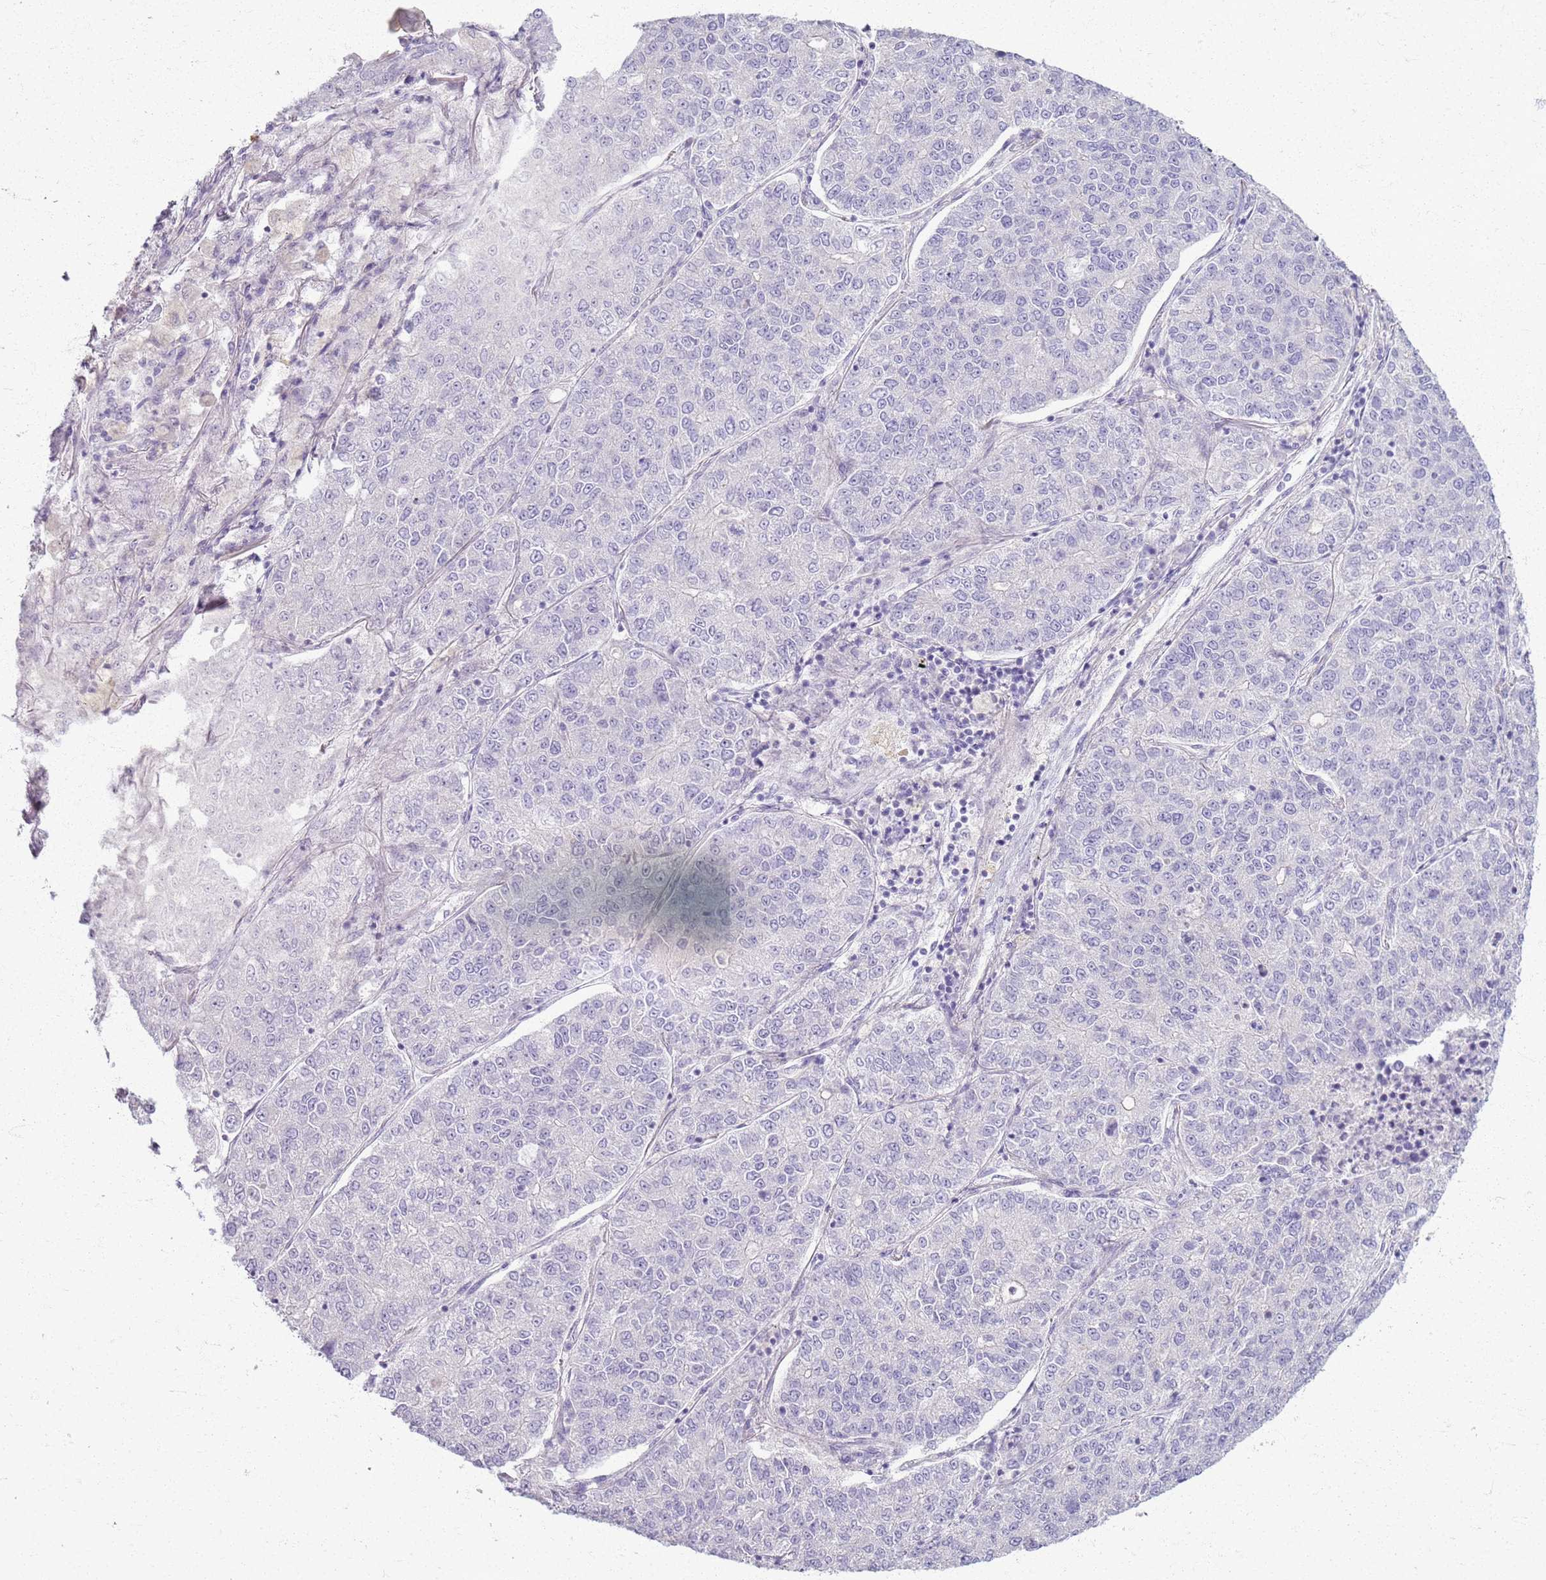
{"staining": {"intensity": "negative", "quantity": "none", "location": "none"}, "tissue": "lung cancer", "cell_type": "Tumor cells", "image_type": "cancer", "snomed": [{"axis": "morphology", "description": "Adenocarcinoma, NOS"}, {"axis": "topography", "description": "Lung"}], "caption": "Protein analysis of lung adenocarcinoma displays no significant staining in tumor cells. (DAB immunohistochemistry with hematoxylin counter stain).", "gene": "CSRP3", "patient": {"sex": "male", "age": 49}}